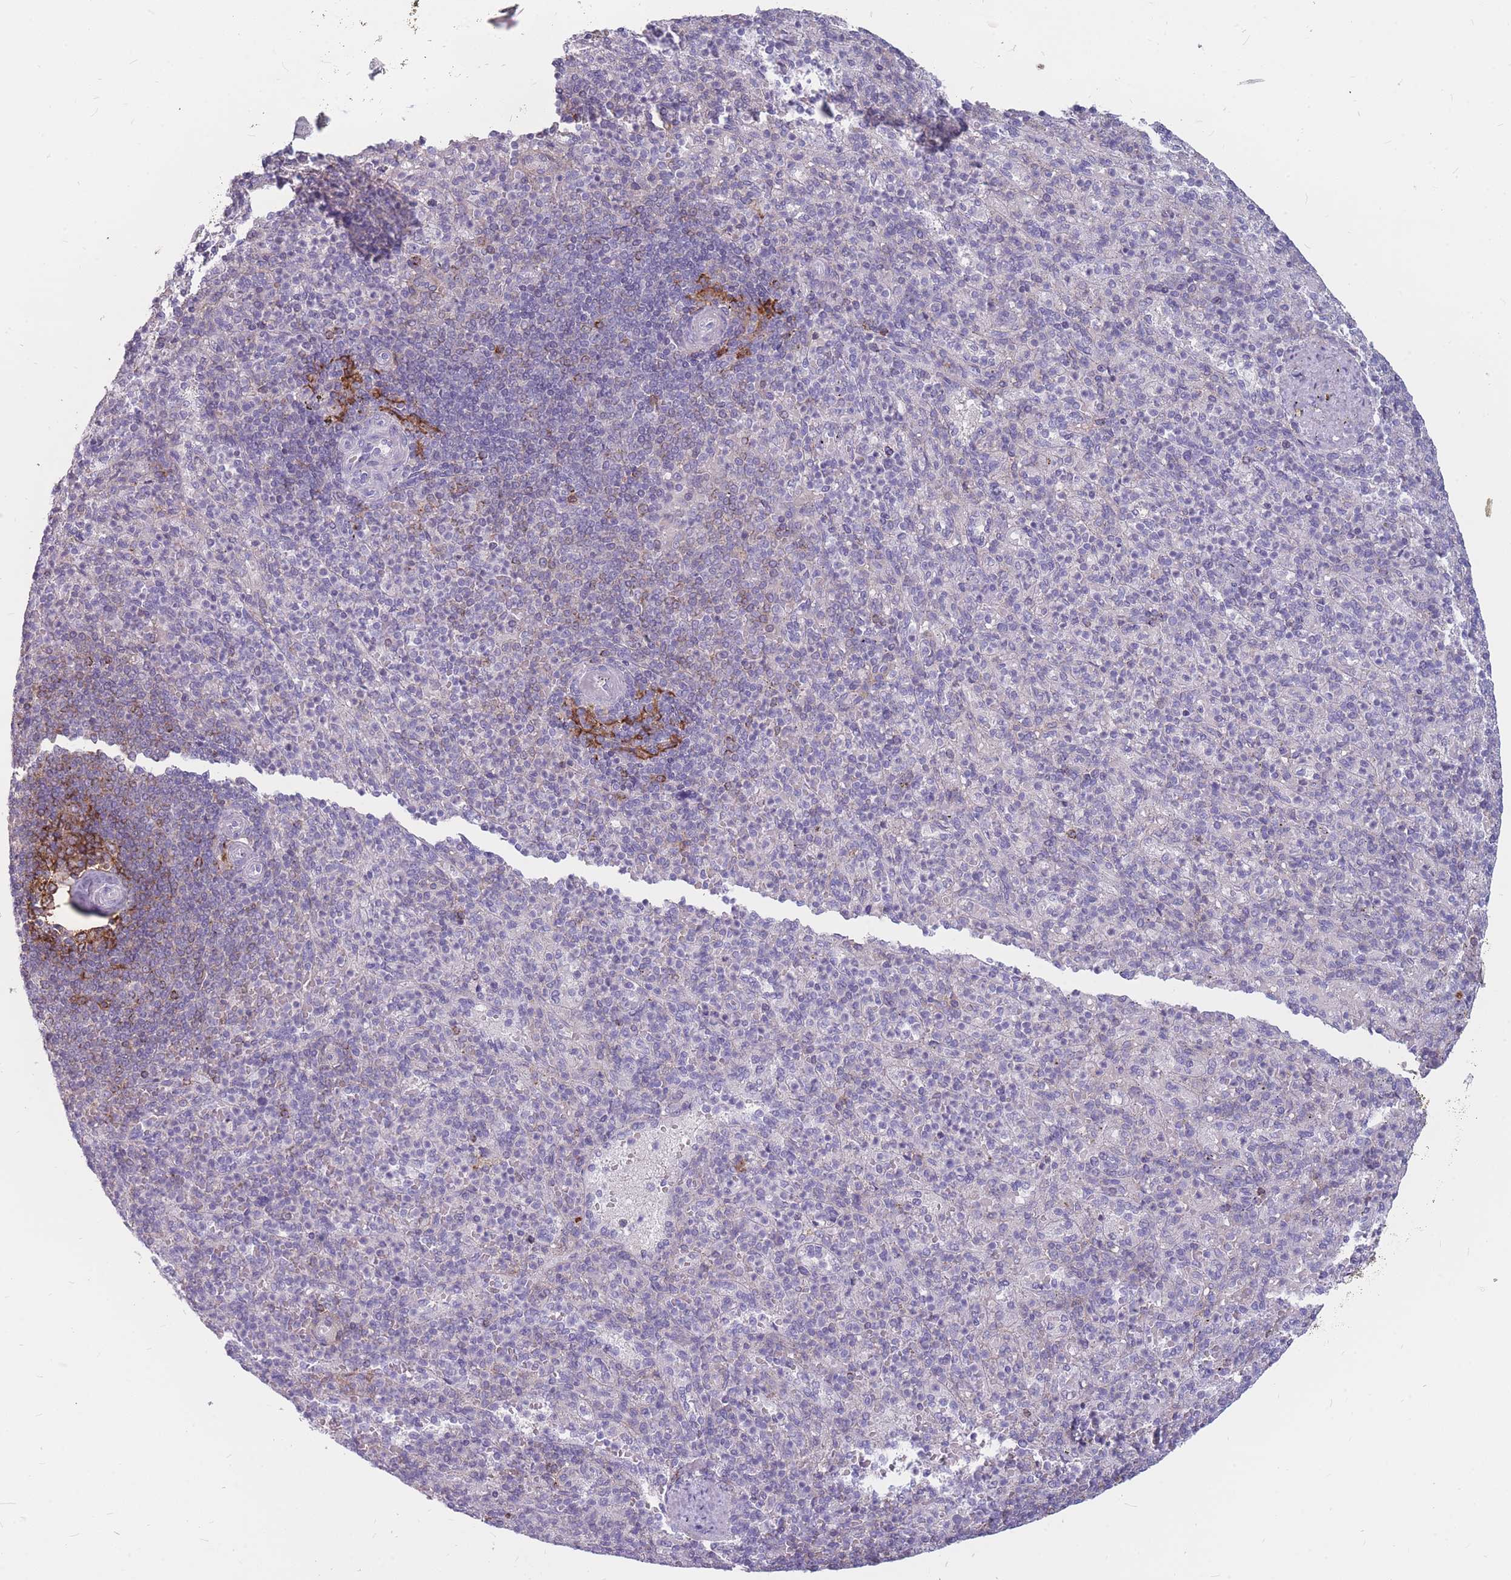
{"staining": {"intensity": "negative", "quantity": "none", "location": "none"}, "tissue": "spleen", "cell_type": "Cells in red pulp", "image_type": "normal", "snomed": [{"axis": "morphology", "description": "Normal tissue, NOS"}, {"axis": "topography", "description": "Spleen"}], "caption": "IHC micrograph of unremarkable human spleen stained for a protein (brown), which demonstrates no staining in cells in red pulp.", "gene": "GNA11", "patient": {"sex": "female", "age": 74}}